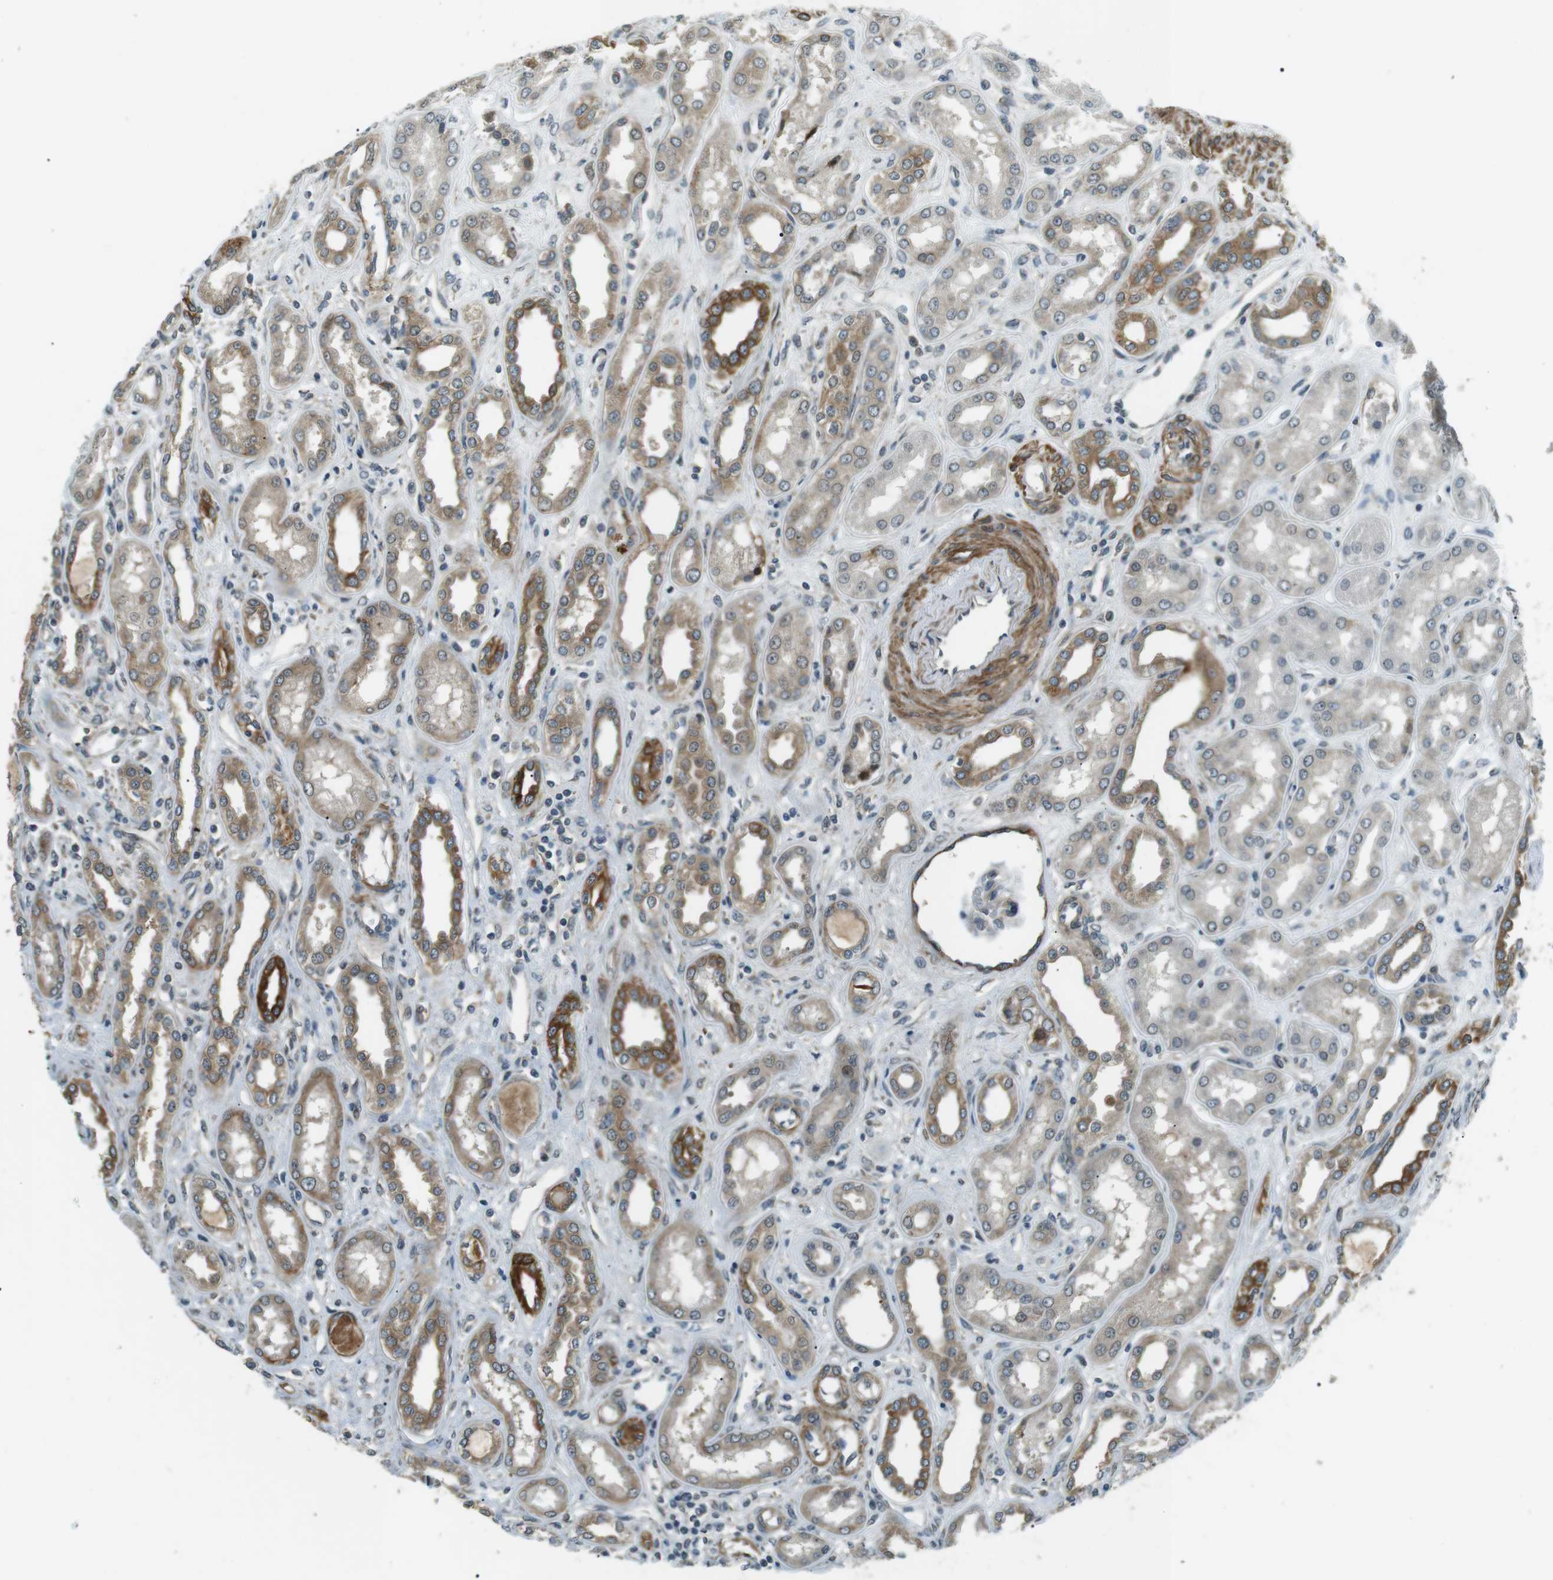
{"staining": {"intensity": "moderate", "quantity": "<25%", "location": "nuclear"}, "tissue": "kidney", "cell_type": "Cells in glomeruli", "image_type": "normal", "snomed": [{"axis": "morphology", "description": "Normal tissue, NOS"}, {"axis": "topography", "description": "Kidney"}], "caption": "This image reveals immunohistochemistry (IHC) staining of benign kidney, with low moderate nuclear positivity in about <25% of cells in glomeruli.", "gene": "TMEM74", "patient": {"sex": "male", "age": 59}}